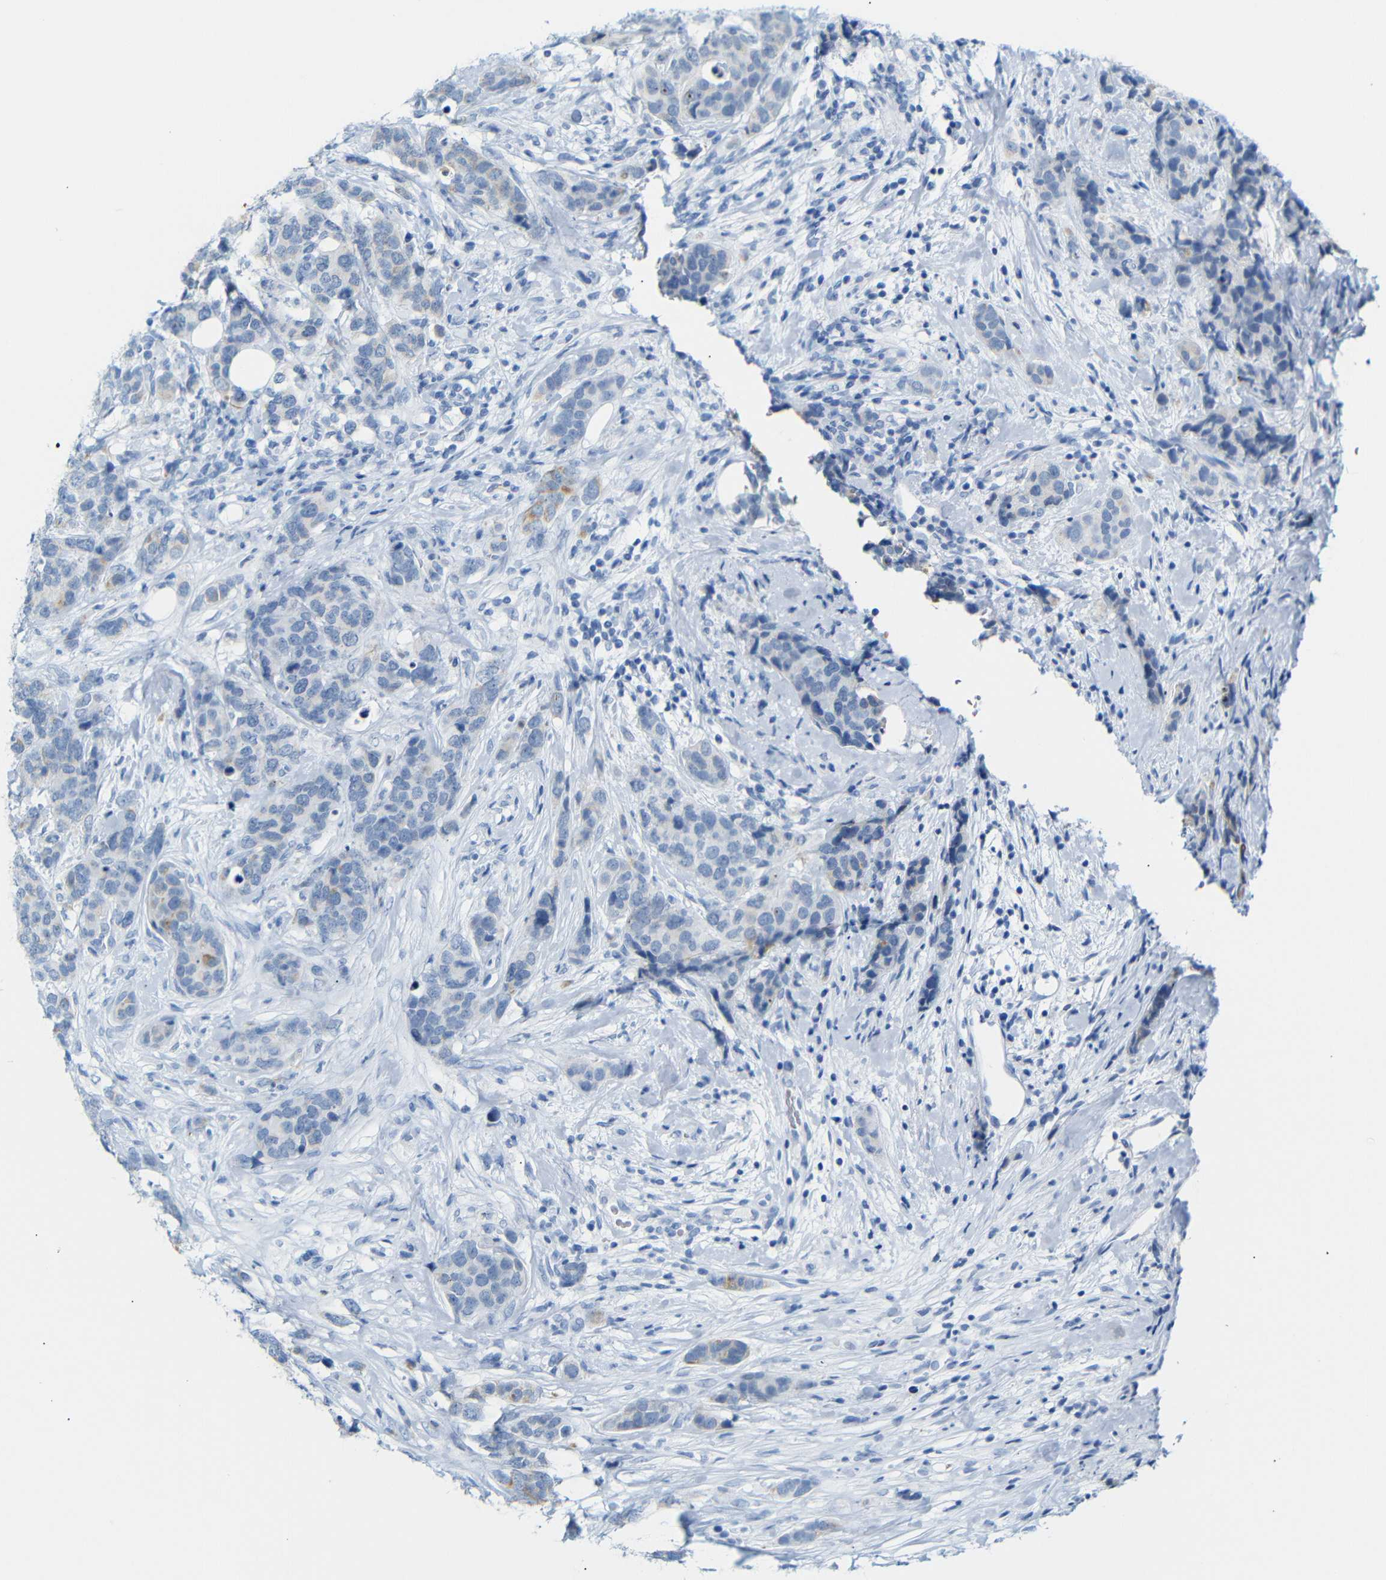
{"staining": {"intensity": "weak", "quantity": "25%-75%", "location": "cytoplasmic/membranous"}, "tissue": "breast cancer", "cell_type": "Tumor cells", "image_type": "cancer", "snomed": [{"axis": "morphology", "description": "Lobular carcinoma"}, {"axis": "topography", "description": "Breast"}], "caption": "Protein expression by immunohistochemistry (IHC) exhibits weak cytoplasmic/membranous expression in about 25%-75% of tumor cells in breast cancer. Nuclei are stained in blue.", "gene": "DYNAP", "patient": {"sex": "female", "age": 59}}